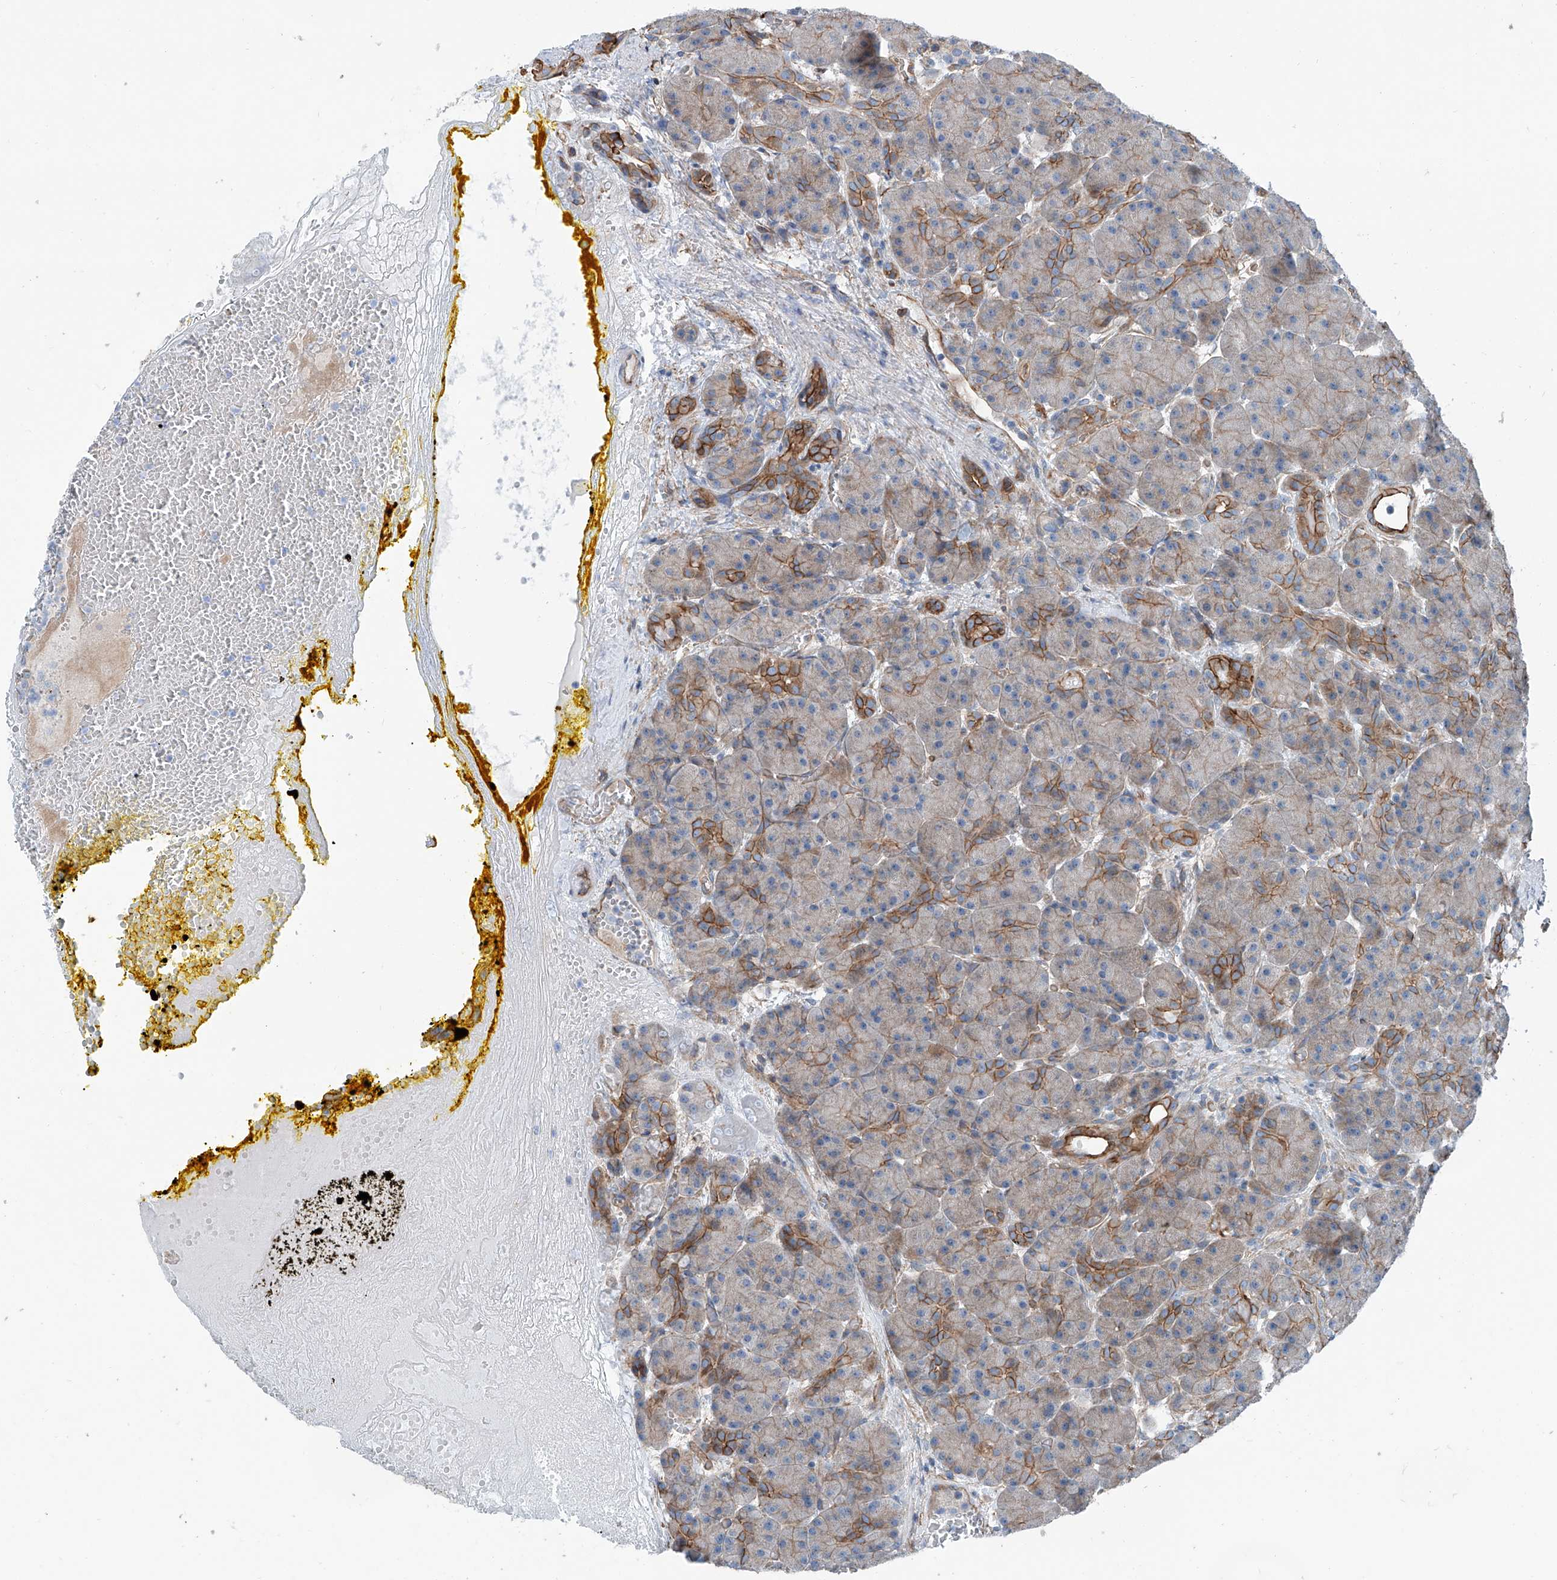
{"staining": {"intensity": "moderate", "quantity": "25%-75%", "location": "cytoplasmic/membranous"}, "tissue": "pancreas", "cell_type": "Exocrine glandular cells", "image_type": "normal", "snomed": [{"axis": "morphology", "description": "Normal tissue, NOS"}, {"axis": "topography", "description": "Pancreas"}], "caption": "Protein expression analysis of normal human pancreas reveals moderate cytoplasmic/membranous positivity in about 25%-75% of exocrine glandular cells.", "gene": "THEMIS2", "patient": {"sex": "male", "age": 63}}